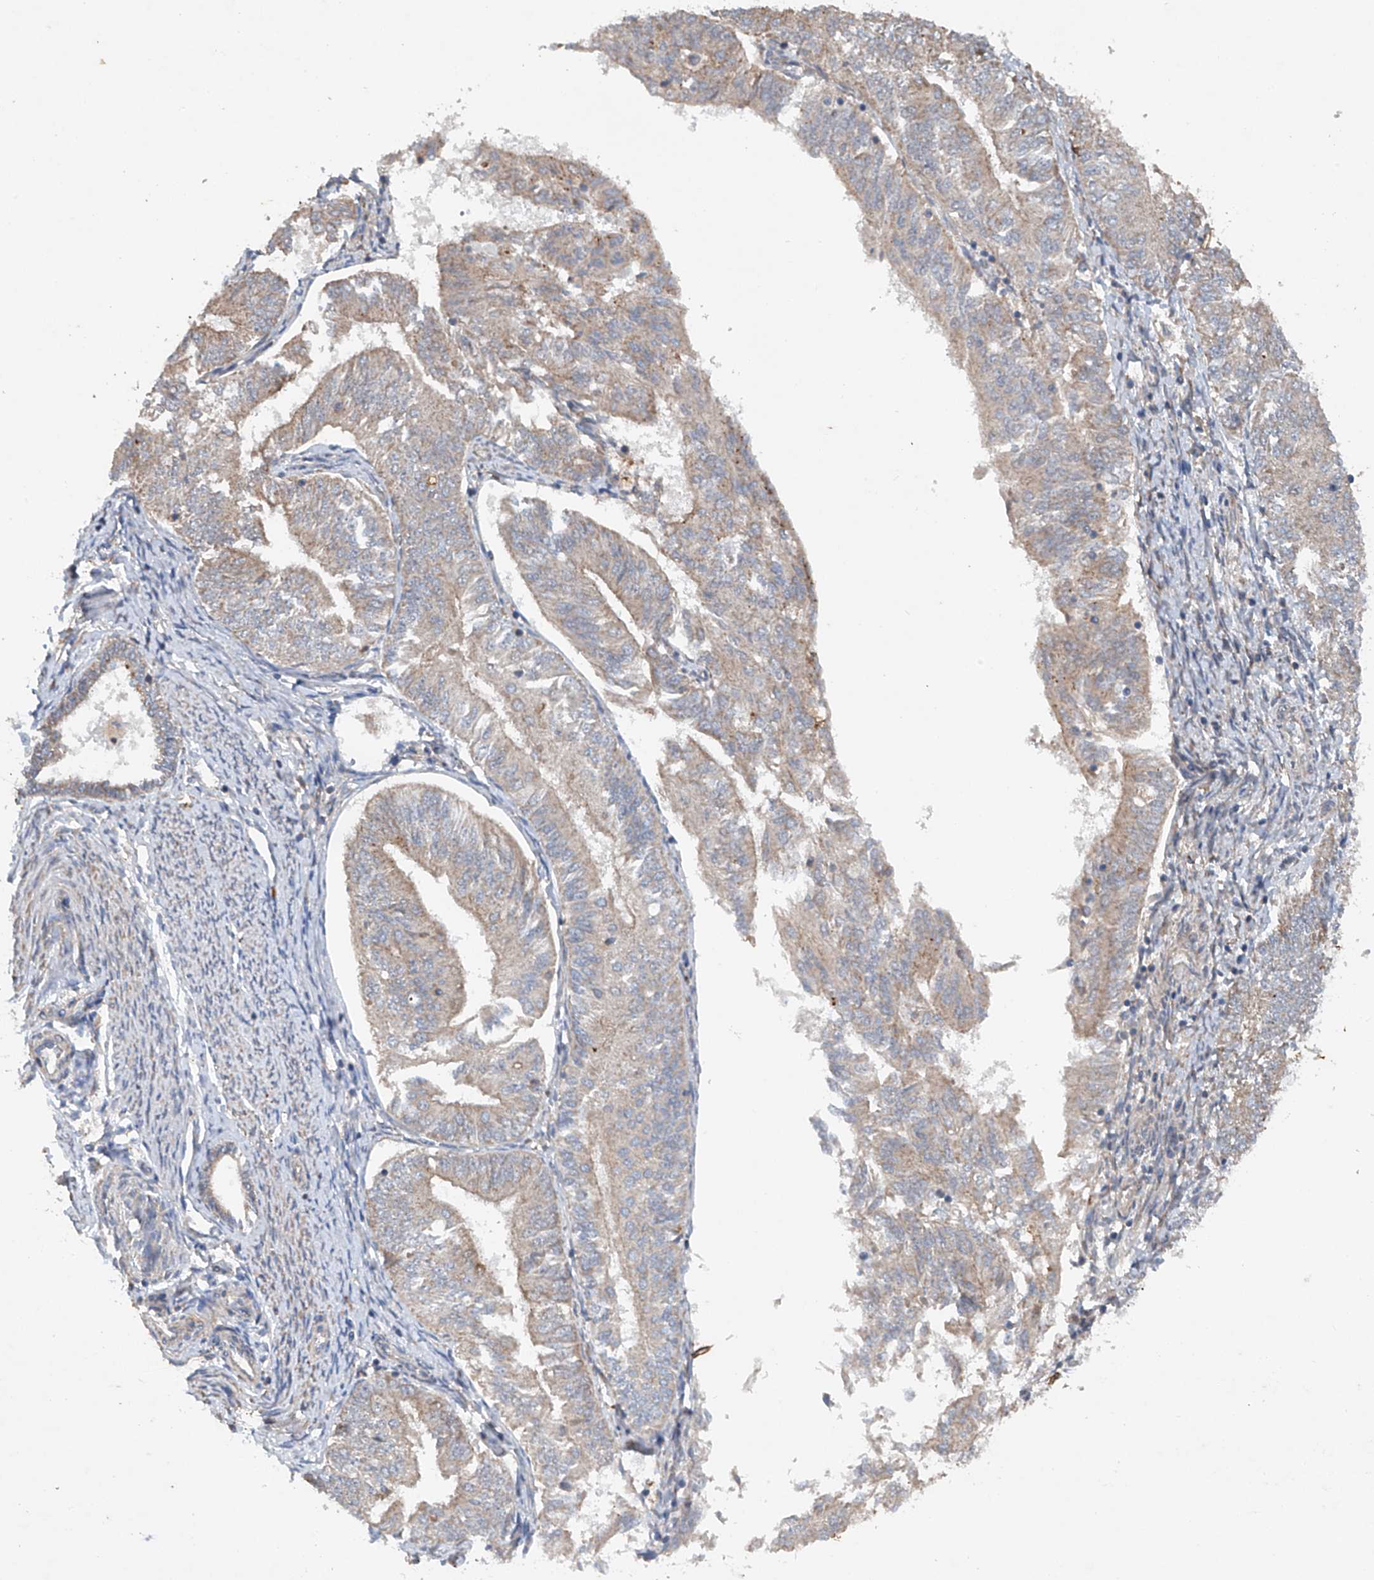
{"staining": {"intensity": "weak", "quantity": "<25%", "location": "cytoplasmic/membranous"}, "tissue": "endometrial cancer", "cell_type": "Tumor cells", "image_type": "cancer", "snomed": [{"axis": "morphology", "description": "Adenocarcinoma, NOS"}, {"axis": "topography", "description": "Endometrium"}], "caption": "Immunohistochemical staining of adenocarcinoma (endometrial) shows no significant staining in tumor cells.", "gene": "CEP85L", "patient": {"sex": "female", "age": 58}}